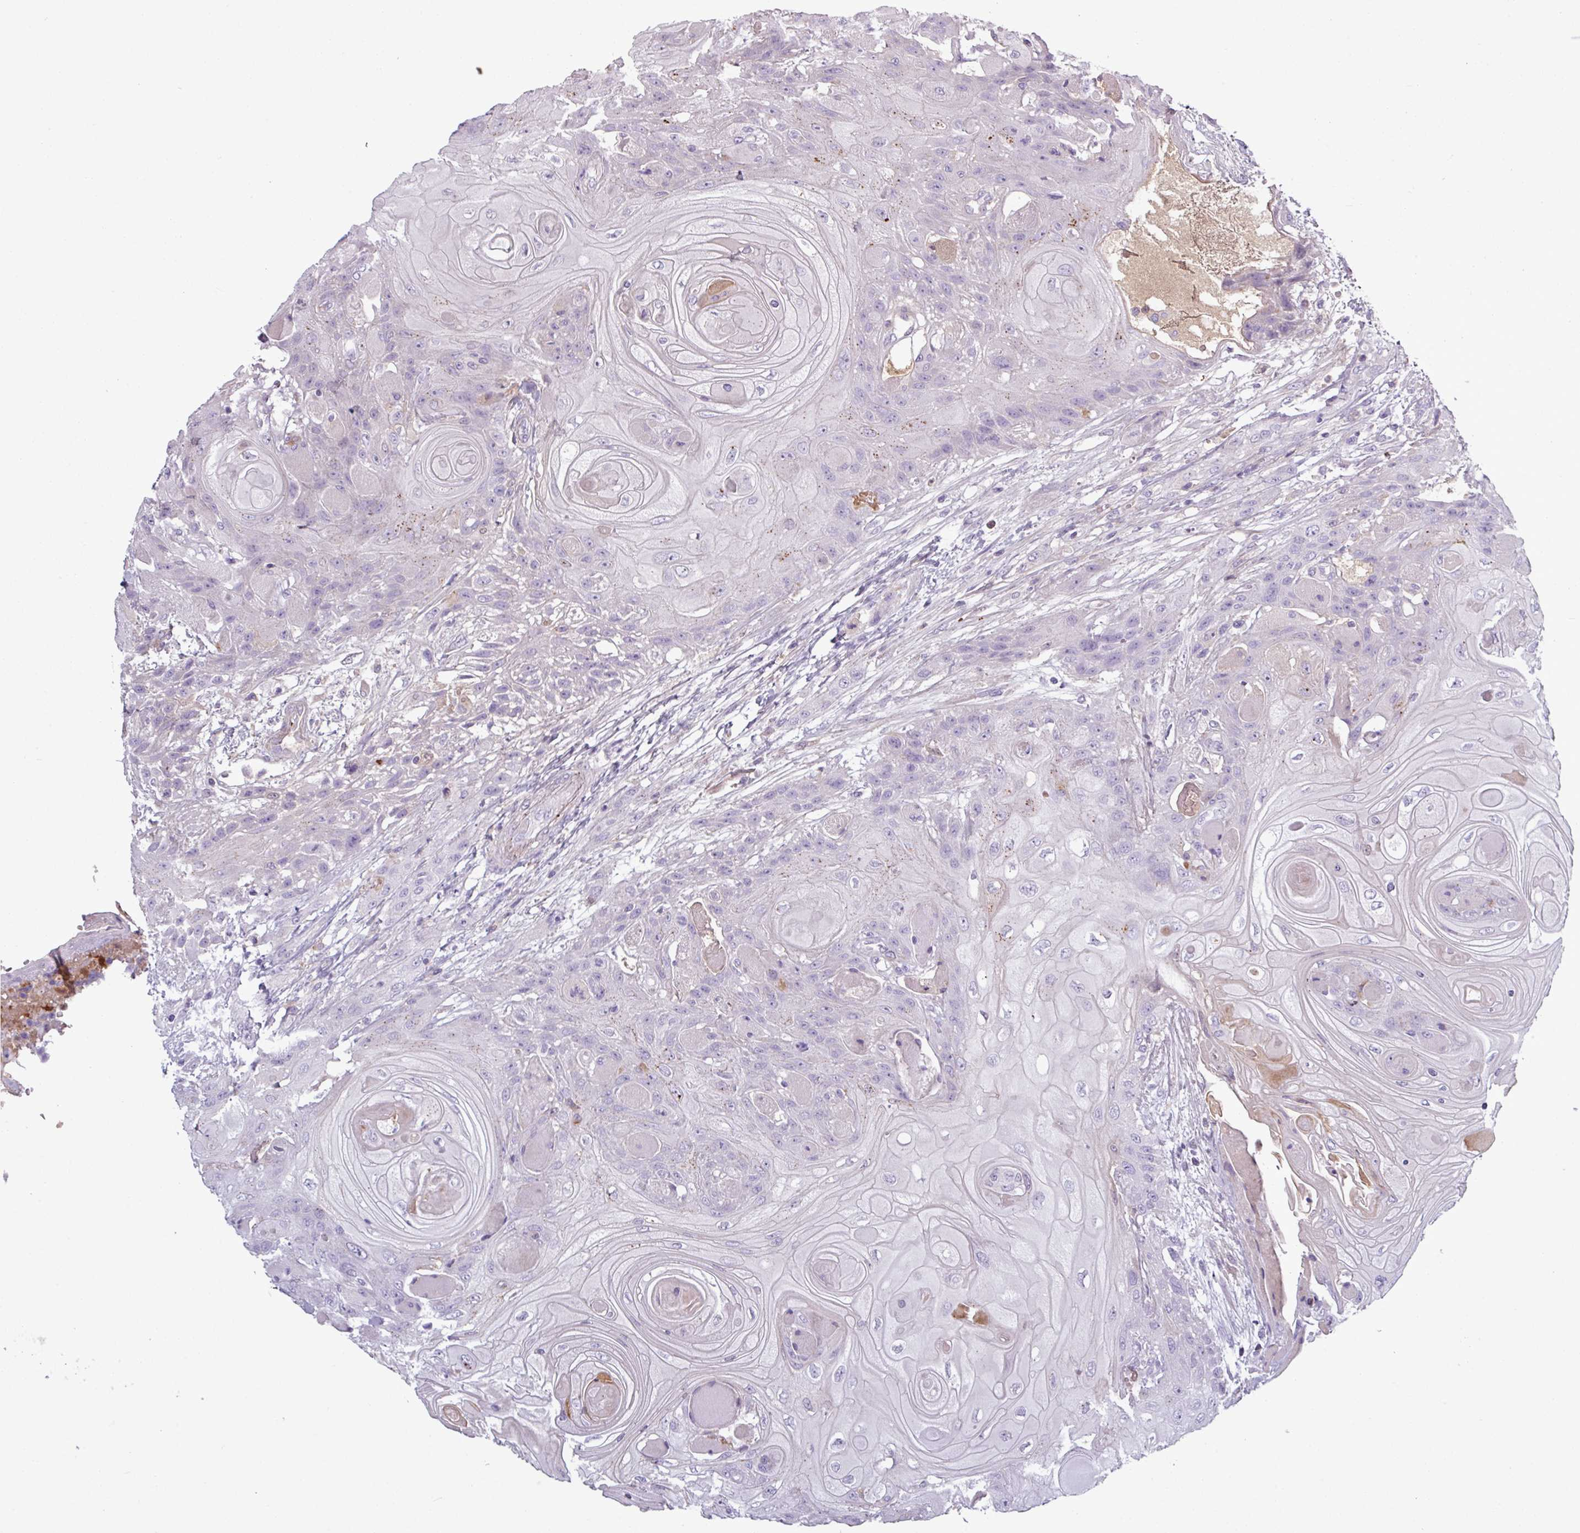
{"staining": {"intensity": "negative", "quantity": "none", "location": "none"}, "tissue": "head and neck cancer", "cell_type": "Tumor cells", "image_type": "cancer", "snomed": [{"axis": "morphology", "description": "Squamous cell carcinoma, NOS"}, {"axis": "topography", "description": "Head-Neck"}], "caption": "The micrograph demonstrates no staining of tumor cells in squamous cell carcinoma (head and neck). (Immunohistochemistry (ihc), brightfield microscopy, high magnification).", "gene": "C4B", "patient": {"sex": "female", "age": 43}}